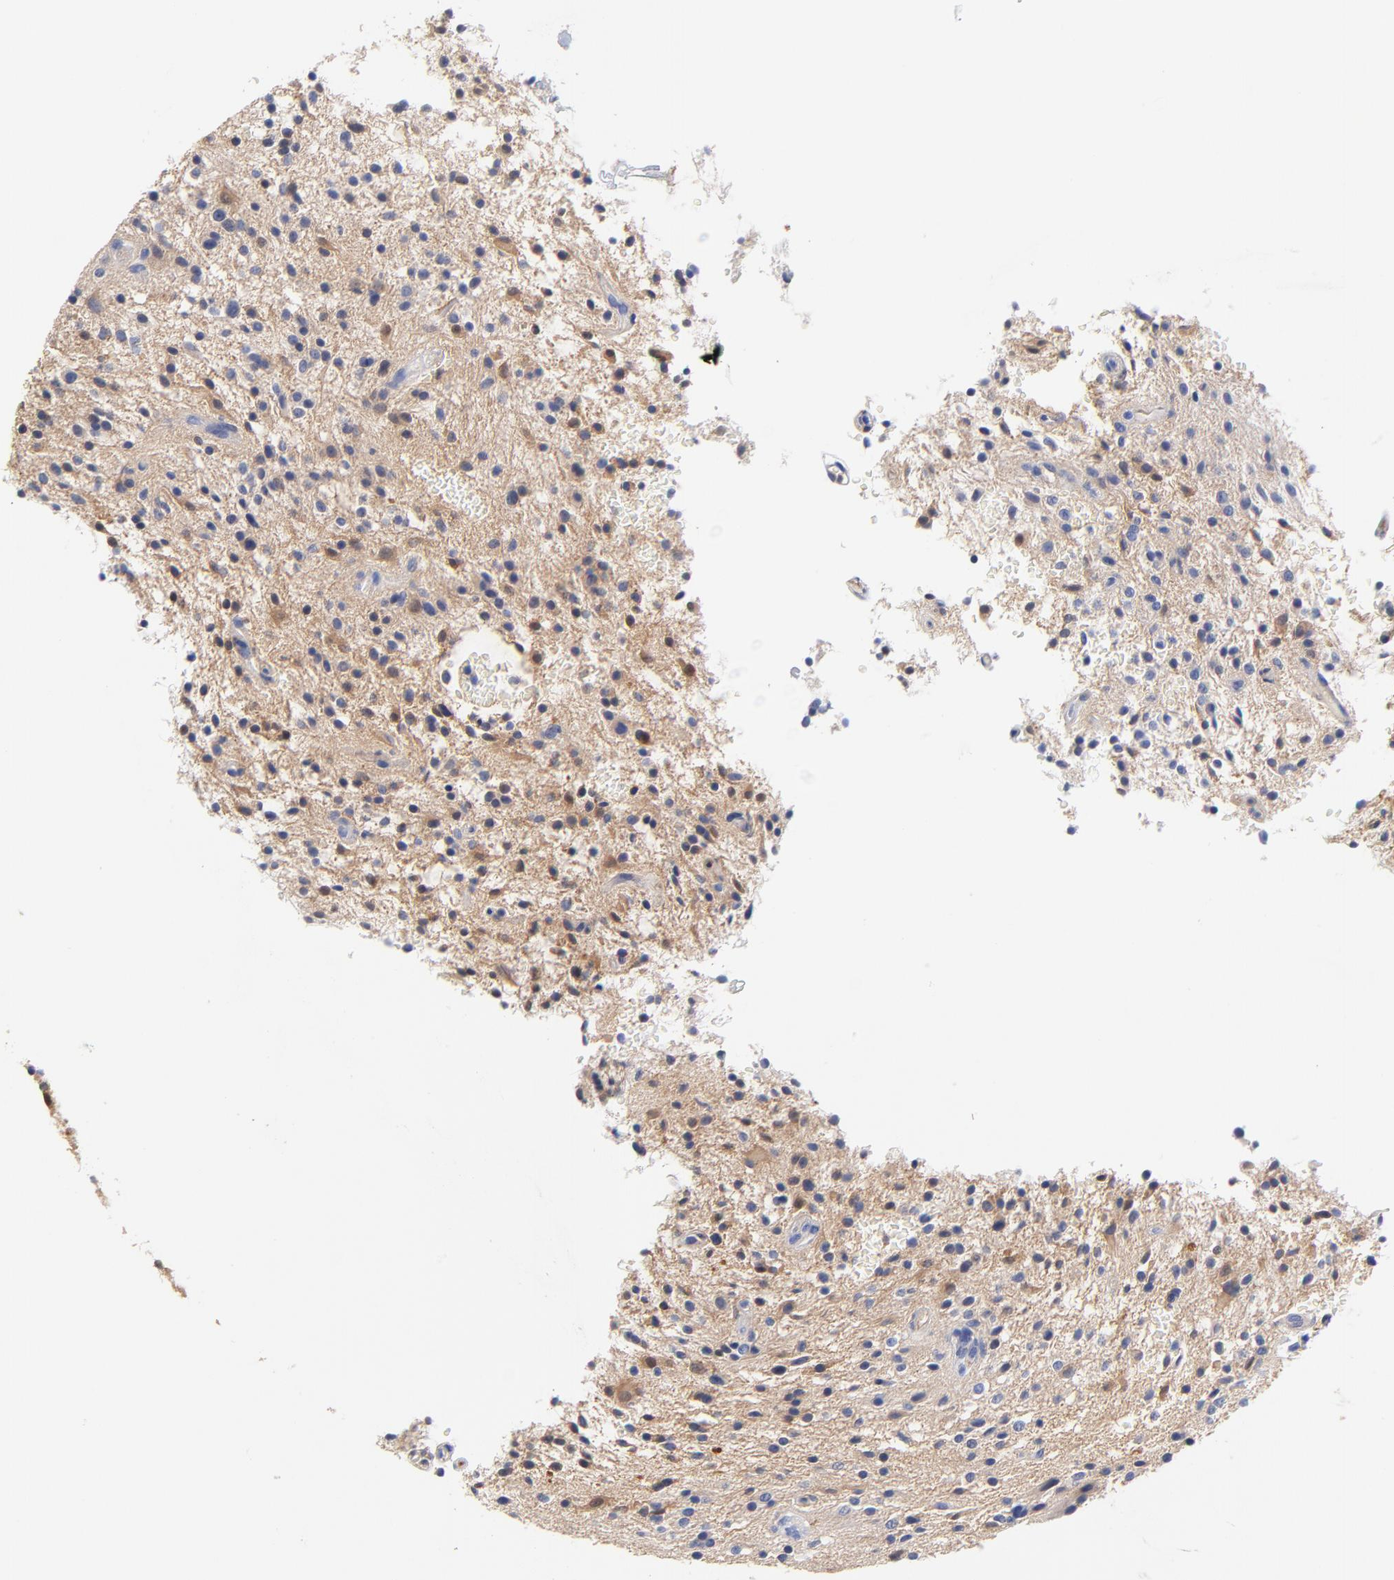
{"staining": {"intensity": "weak", "quantity": ">75%", "location": "cytoplasmic/membranous"}, "tissue": "glioma", "cell_type": "Tumor cells", "image_type": "cancer", "snomed": [{"axis": "morphology", "description": "Glioma, malignant, NOS"}, {"axis": "topography", "description": "Cerebellum"}], "caption": "Glioma stained for a protein (brown) demonstrates weak cytoplasmic/membranous positive positivity in about >75% of tumor cells.", "gene": "IGLV3-10", "patient": {"sex": "female", "age": 10}}